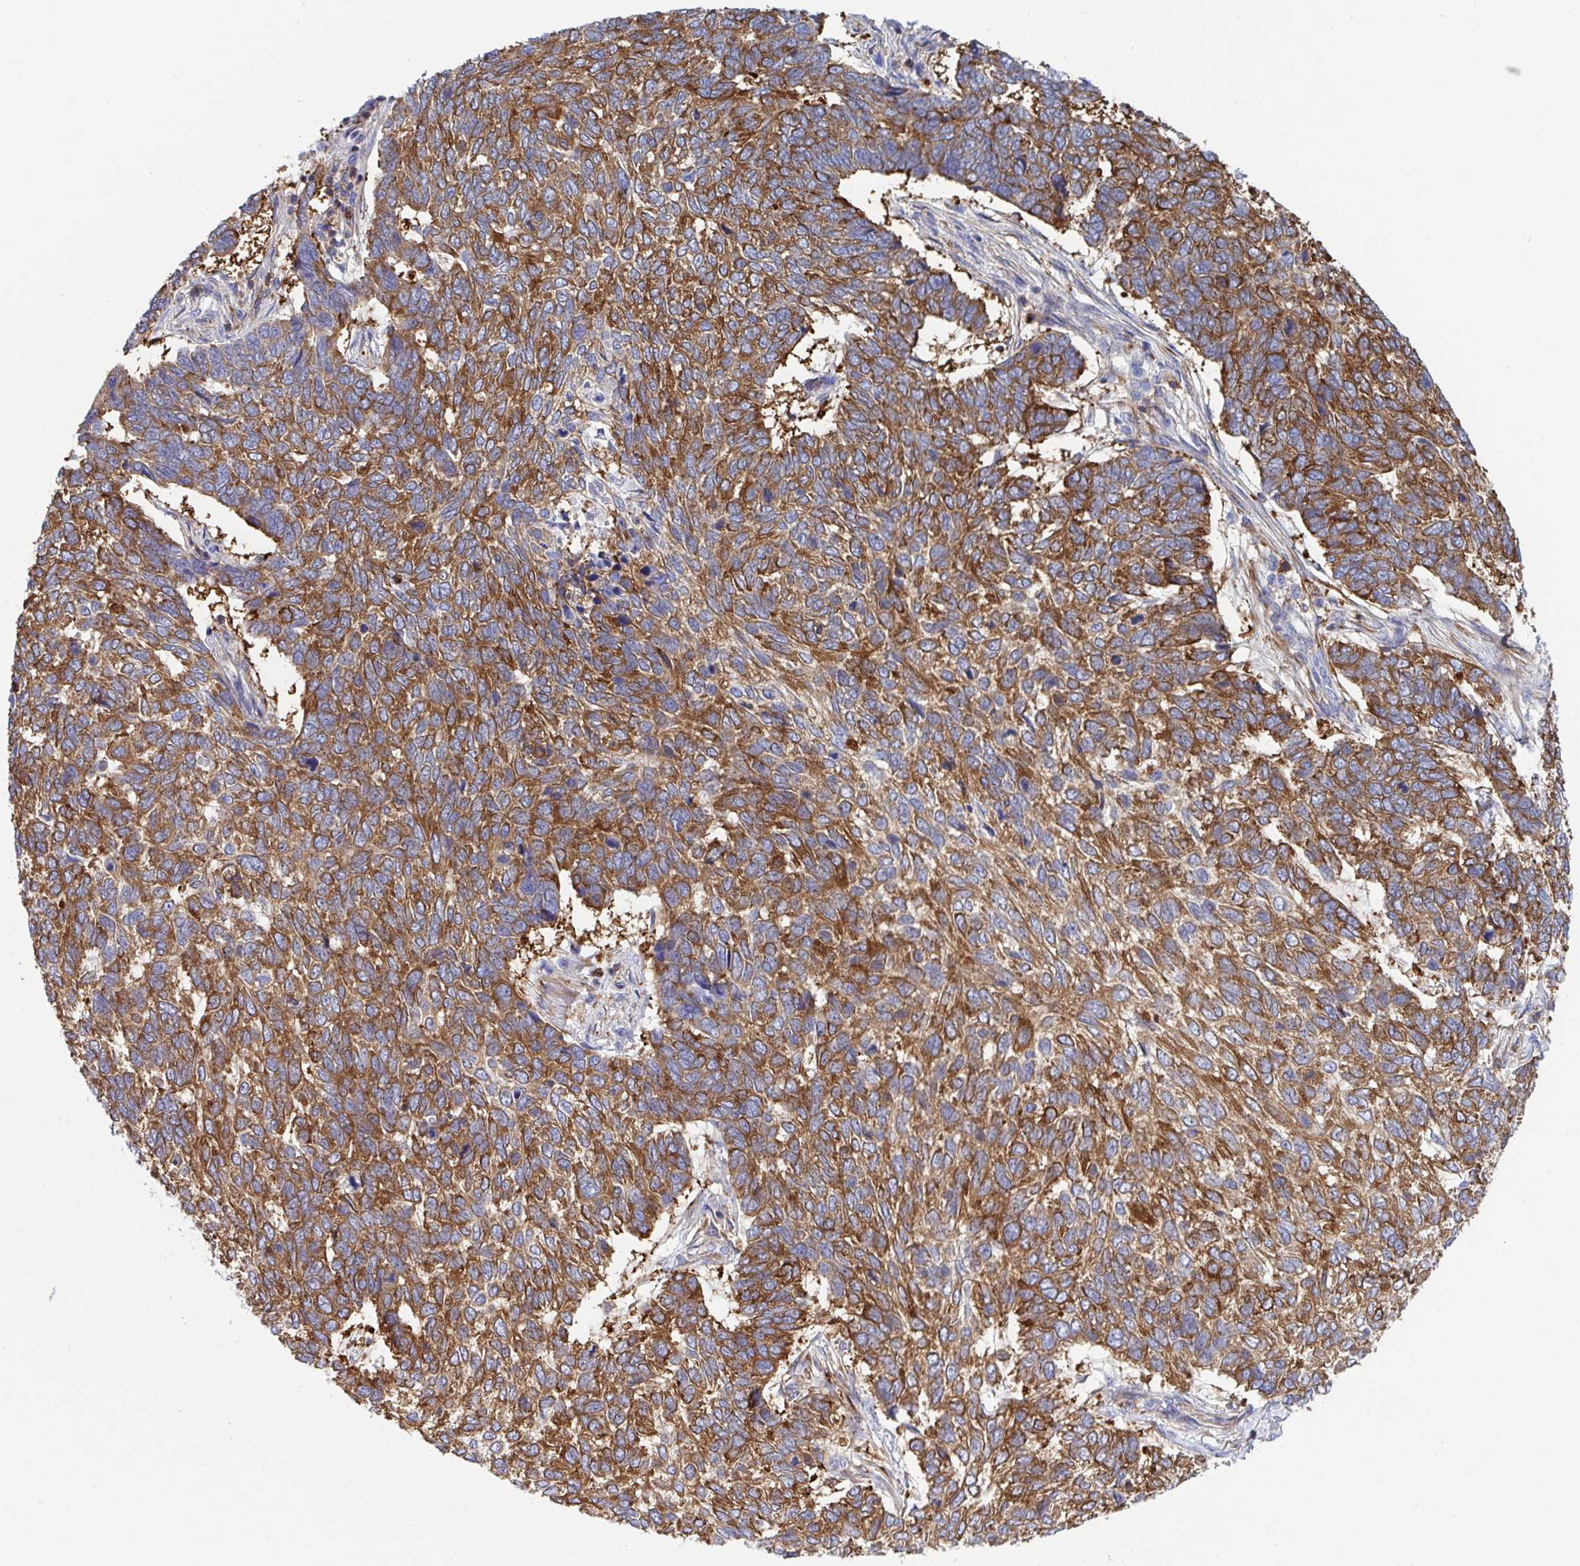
{"staining": {"intensity": "strong", "quantity": ">75%", "location": "cytoplasmic/membranous"}, "tissue": "skin cancer", "cell_type": "Tumor cells", "image_type": "cancer", "snomed": [{"axis": "morphology", "description": "Basal cell carcinoma"}, {"axis": "topography", "description": "Skin"}], "caption": "Protein expression analysis of human skin cancer (basal cell carcinoma) reveals strong cytoplasmic/membranous staining in about >75% of tumor cells.", "gene": "WNK1", "patient": {"sex": "female", "age": 65}}